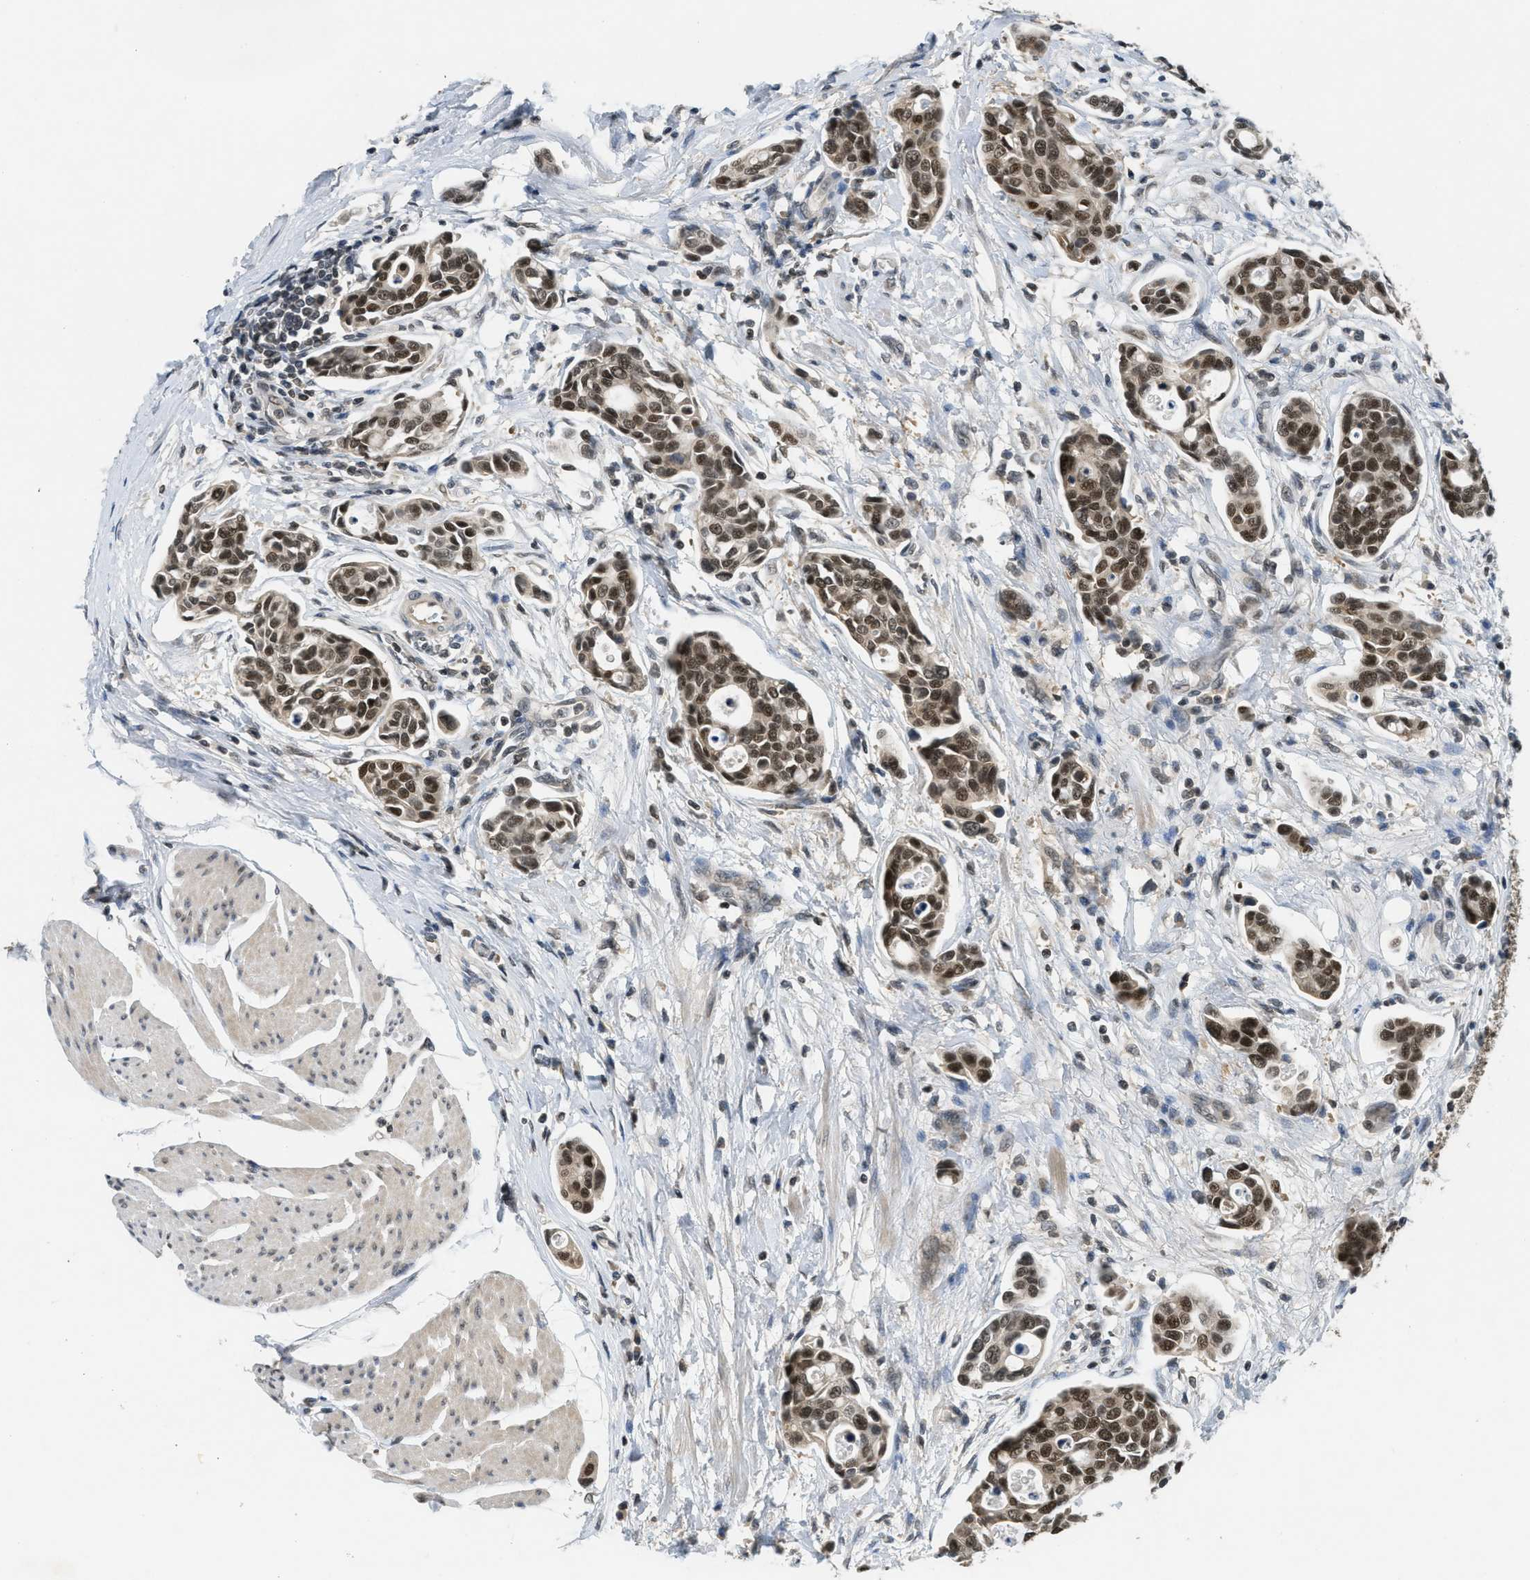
{"staining": {"intensity": "strong", "quantity": ">75%", "location": "nuclear"}, "tissue": "urothelial cancer", "cell_type": "Tumor cells", "image_type": "cancer", "snomed": [{"axis": "morphology", "description": "Urothelial carcinoma, High grade"}, {"axis": "topography", "description": "Urinary bladder"}], "caption": "Protein expression analysis of human high-grade urothelial carcinoma reveals strong nuclear staining in approximately >75% of tumor cells.", "gene": "DNAJB1", "patient": {"sex": "male", "age": 78}}